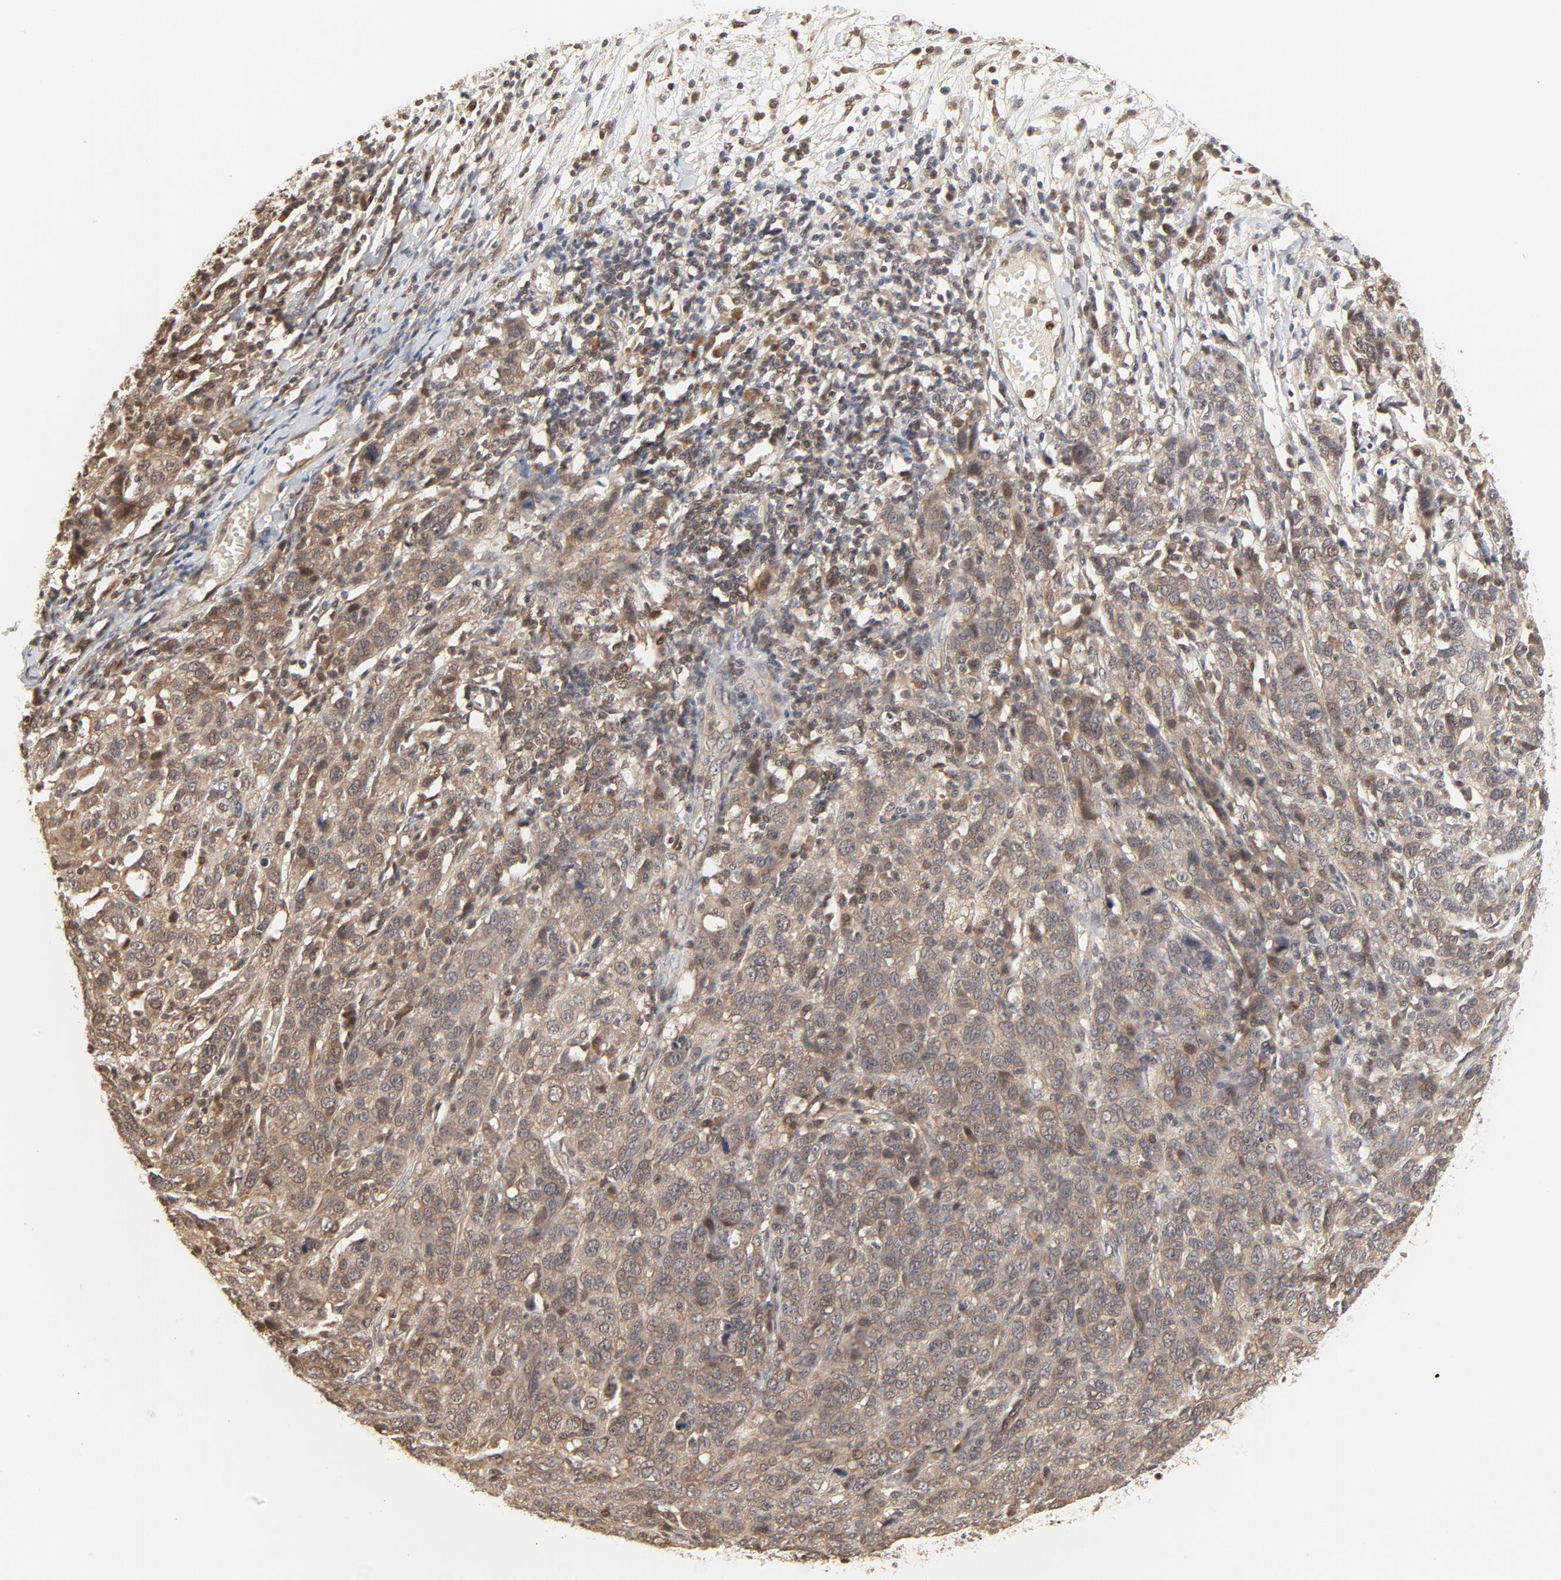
{"staining": {"intensity": "weak", "quantity": ">75%", "location": "cytoplasmic/membranous,nuclear"}, "tissue": "ovarian cancer", "cell_type": "Tumor cells", "image_type": "cancer", "snomed": [{"axis": "morphology", "description": "Cystadenocarcinoma, serous, NOS"}, {"axis": "topography", "description": "Ovary"}], "caption": "Ovarian serous cystadenocarcinoma tissue reveals weak cytoplasmic/membranous and nuclear positivity in approximately >75% of tumor cells Immunohistochemistry (ihc) stains the protein of interest in brown and the nuclei are stained blue.", "gene": "NEDD8", "patient": {"sex": "female", "age": 71}}